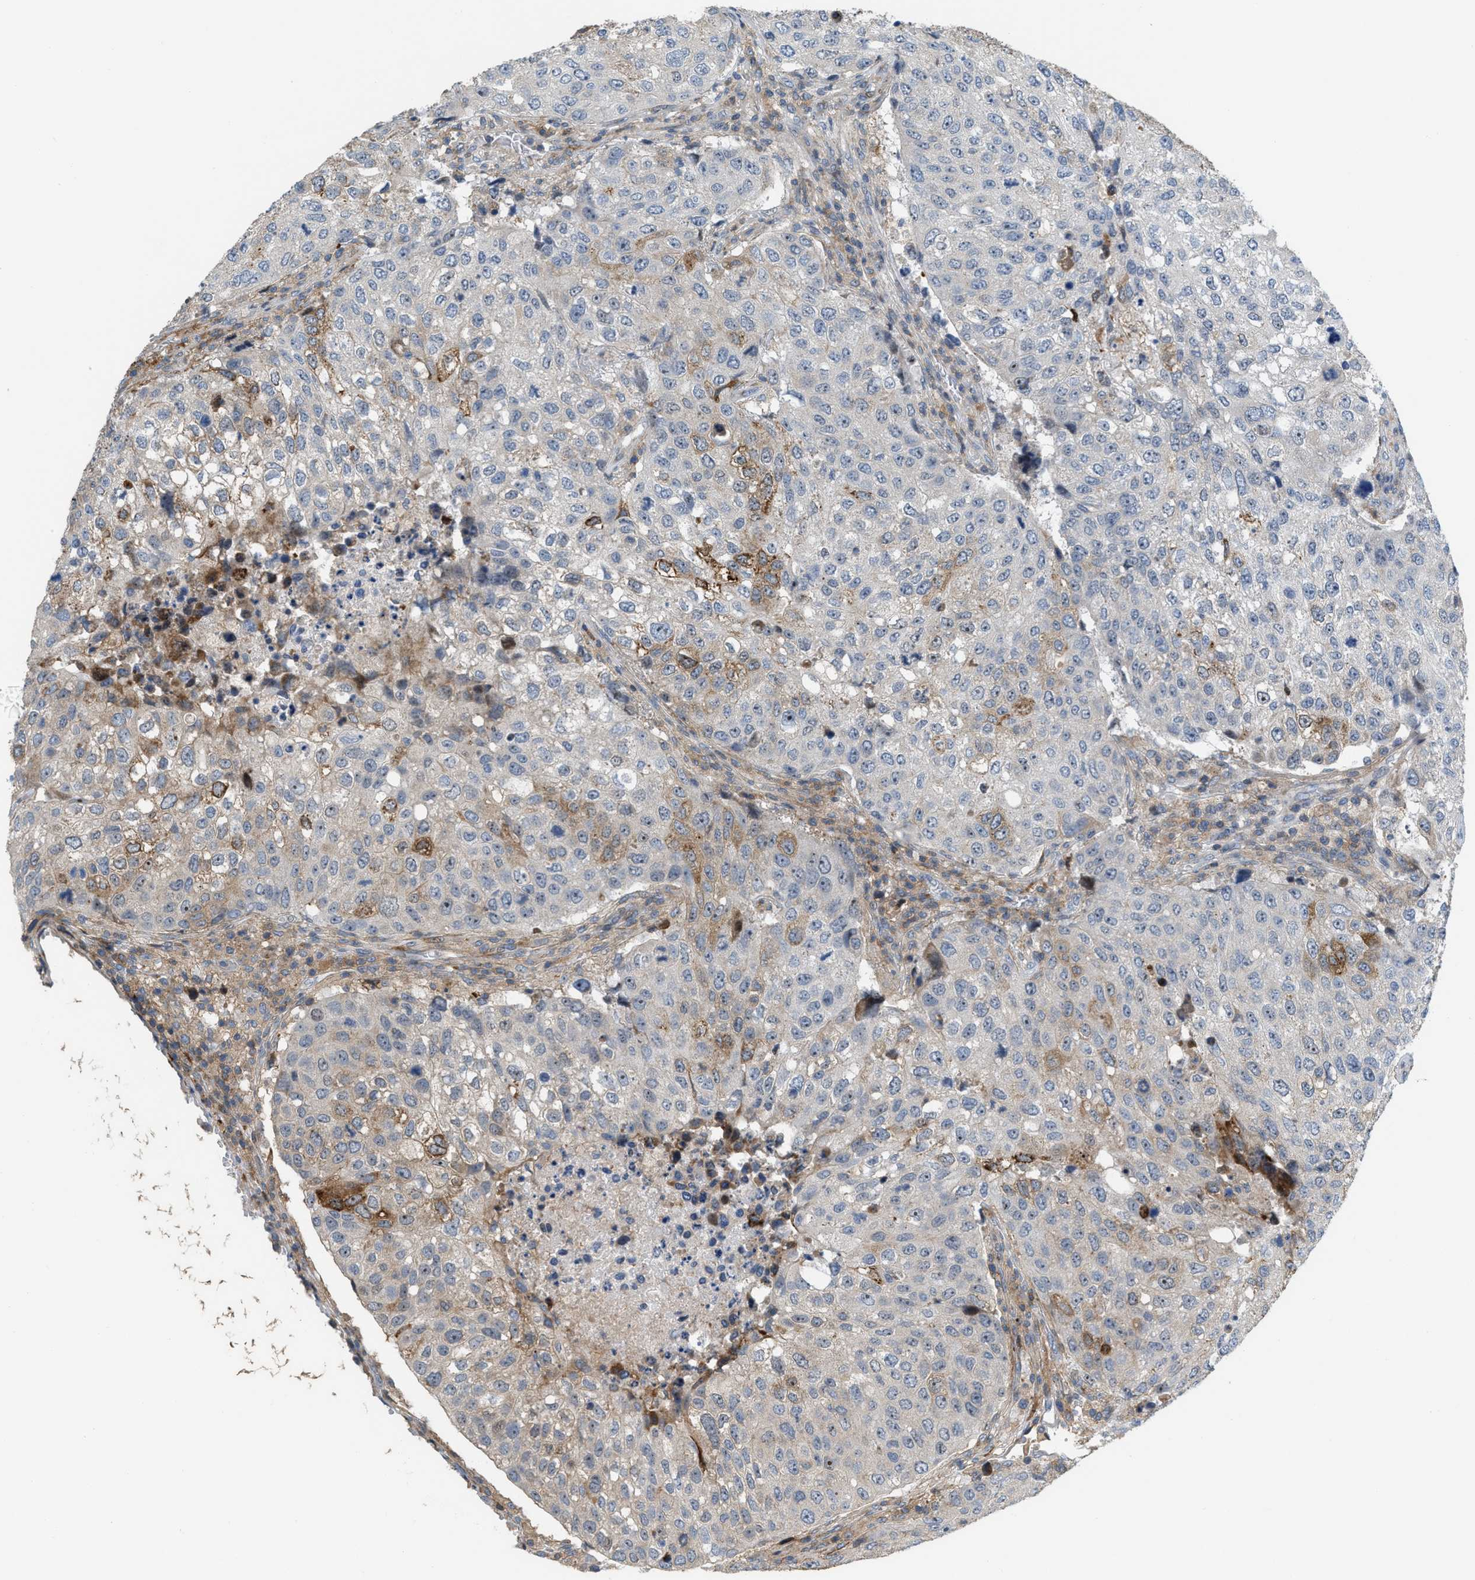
{"staining": {"intensity": "weak", "quantity": "<25%", "location": "cytoplasmic/membranous"}, "tissue": "urothelial cancer", "cell_type": "Tumor cells", "image_type": "cancer", "snomed": [{"axis": "morphology", "description": "Urothelial carcinoma, High grade"}, {"axis": "topography", "description": "Lymph node"}, {"axis": "topography", "description": "Urinary bladder"}], "caption": "Image shows no significant protein positivity in tumor cells of urothelial cancer.", "gene": "DIPK1A", "patient": {"sex": "male", "age": 51}}